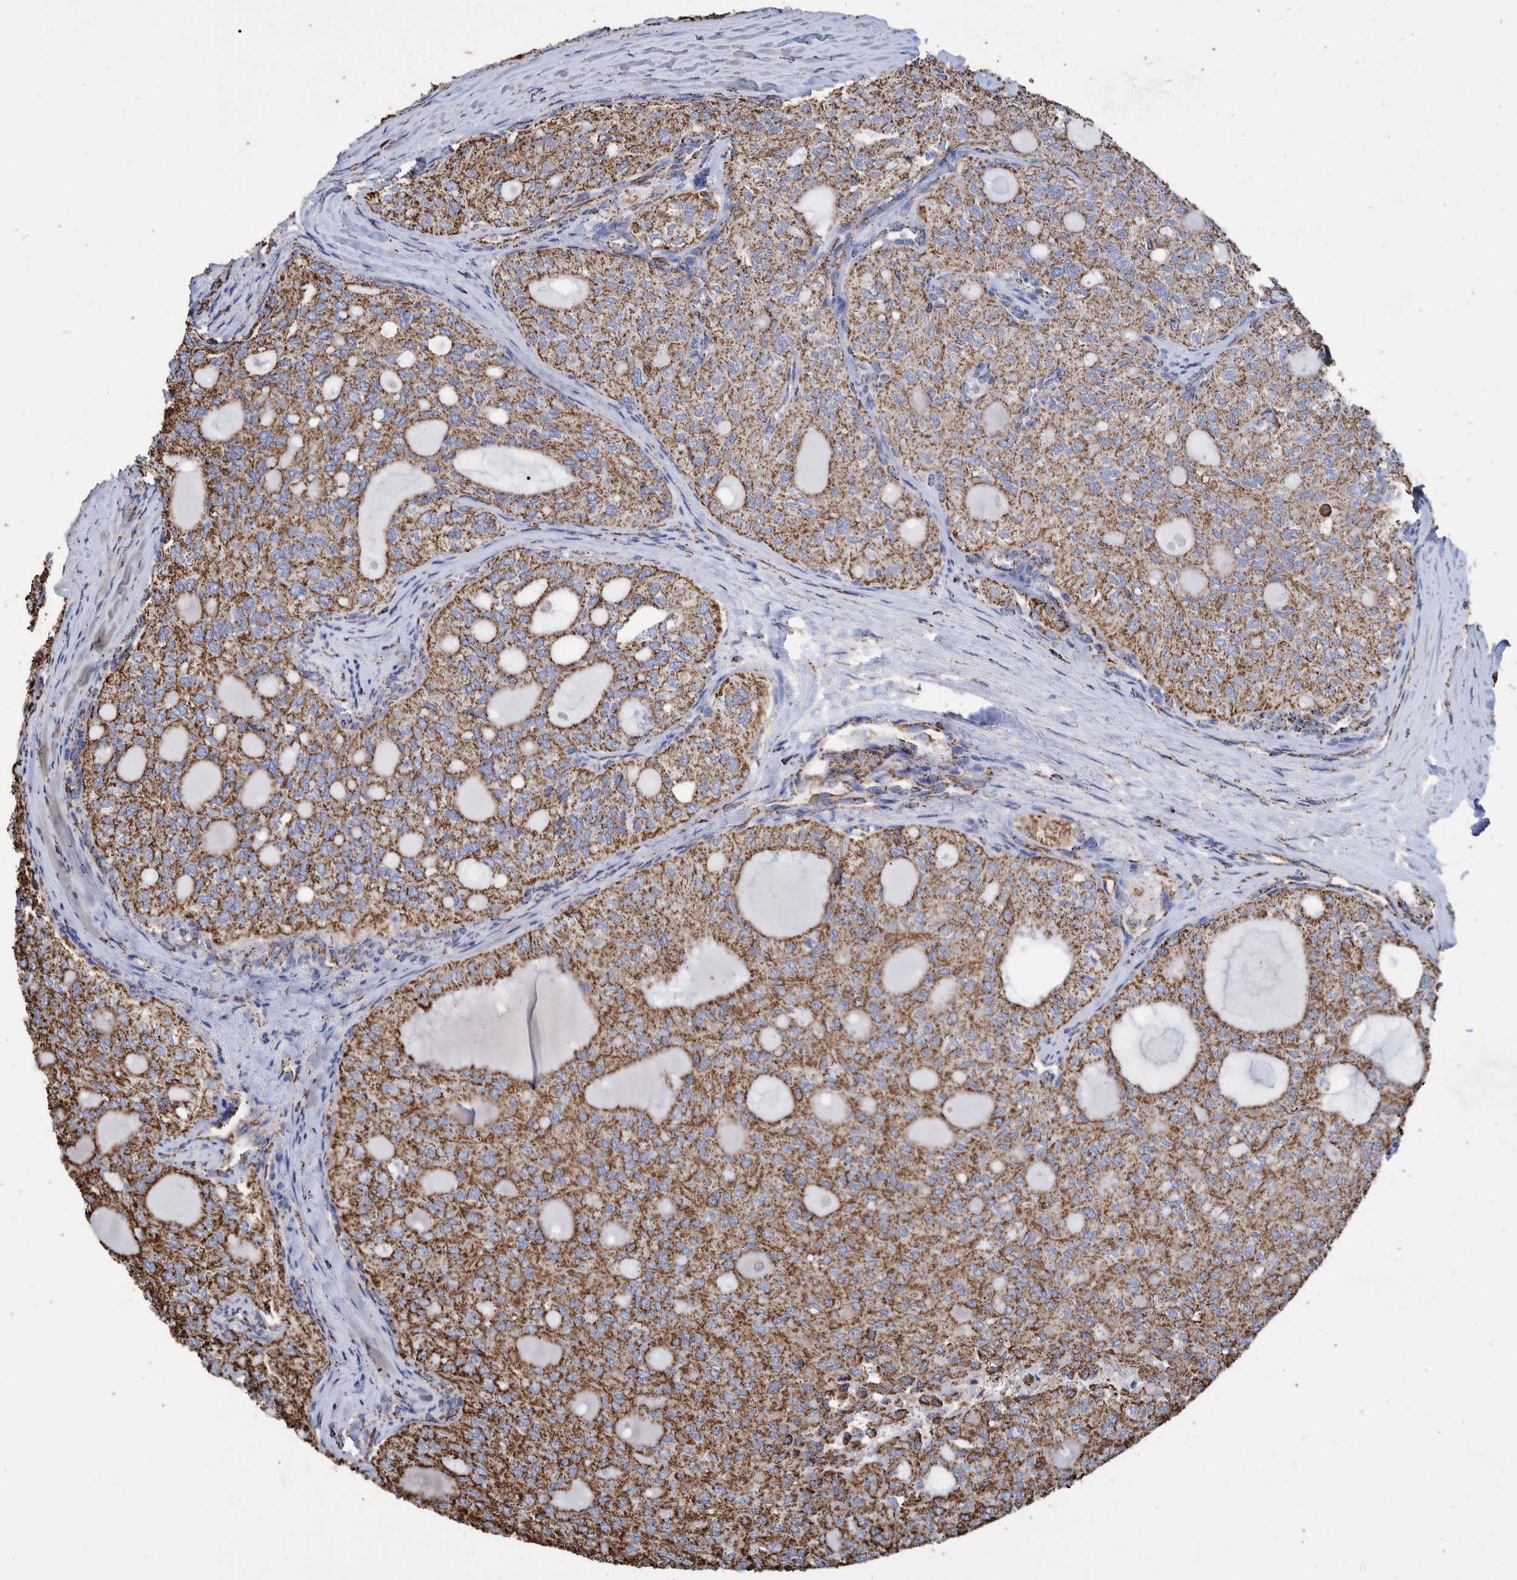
{"staining": {"intensity": "moderate", "quantity": ">75%", "location": "cytoplasmic/membranous"}, "tissue": "thyroid cancer", "cell_type": "Tumor cells", "image_type": "cancer", "snomed": [{"axis": "morphology", "description": "Follicular adenoma carcinoma, NOS"}, {"axis": "topography", "description": "Thyroid gland"}], "caption": "A high-resolution micrograph shows immunohistochemistry staining of thyroid cancer (follicular adenoma carcinoma), which reveals moderate cytoplasmic/membranous staining in about >75% of tumor cells. (DAB = brown stain, brightfield microscopy at high magnification).", "gene": "VPS26C", "patient": {"sex": "male", "age": 75}}